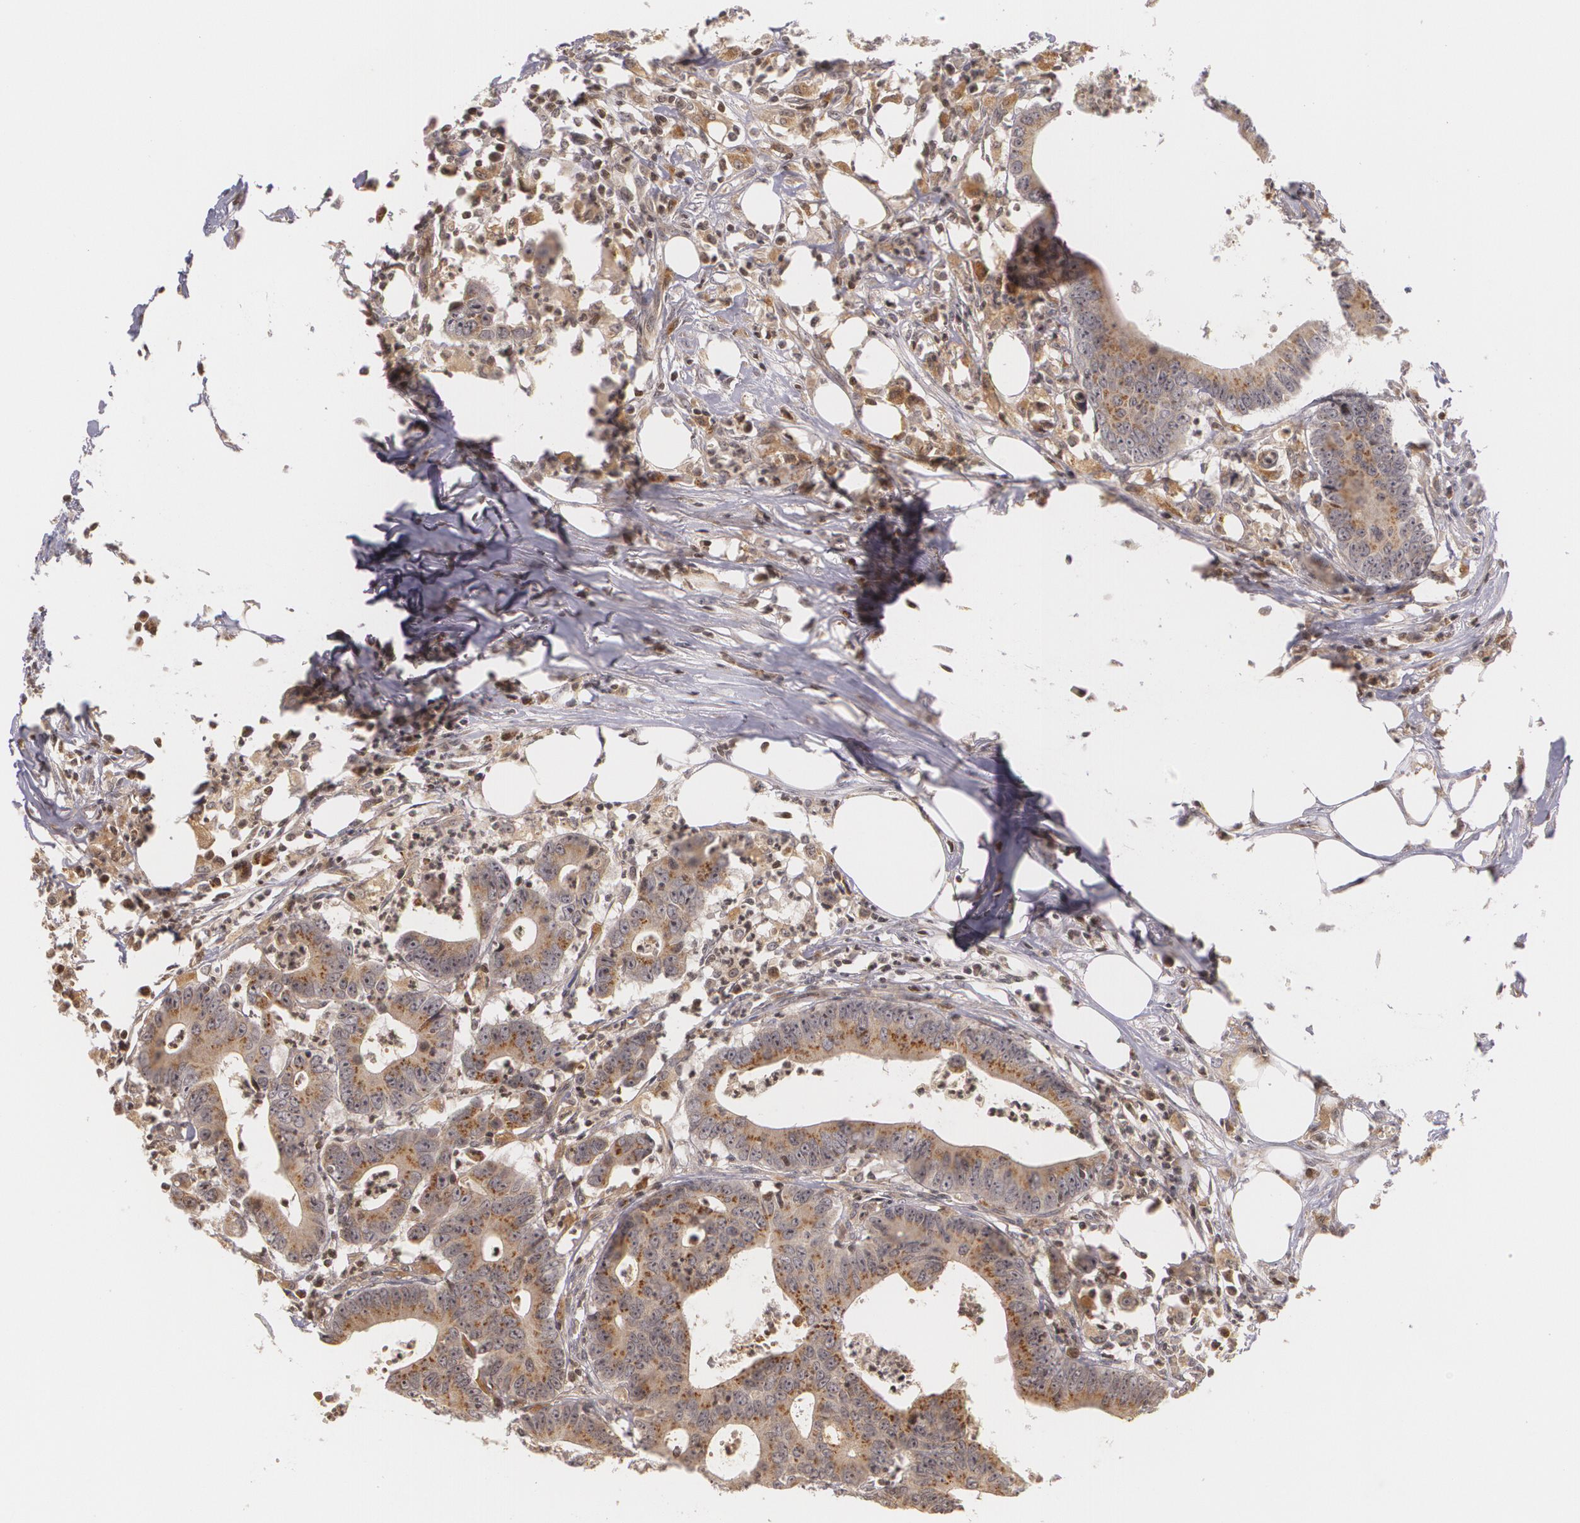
{"staining": {"intensity": "weak", "quantity": ">75%", "location": "cytoplasmic/membranous"}, "tissue": "colorectal cancer", "cell_type": "Tumor cells", "image_type": "cancer", "snomed": [{"axis": "morphology", "description": "Adenocarcinoma, NOS"}, {"axis": "topography", "description": "Colon"}], "caption": "Immunohistochemical staining of colorectal cancer (adenocarcinoma) demonstrates low levels of weak cytoplasmic/membranous expression in approximately >75% of tumor cells.", "gene": "VAV3", "patient": {"sex": "male", "age": 55}}